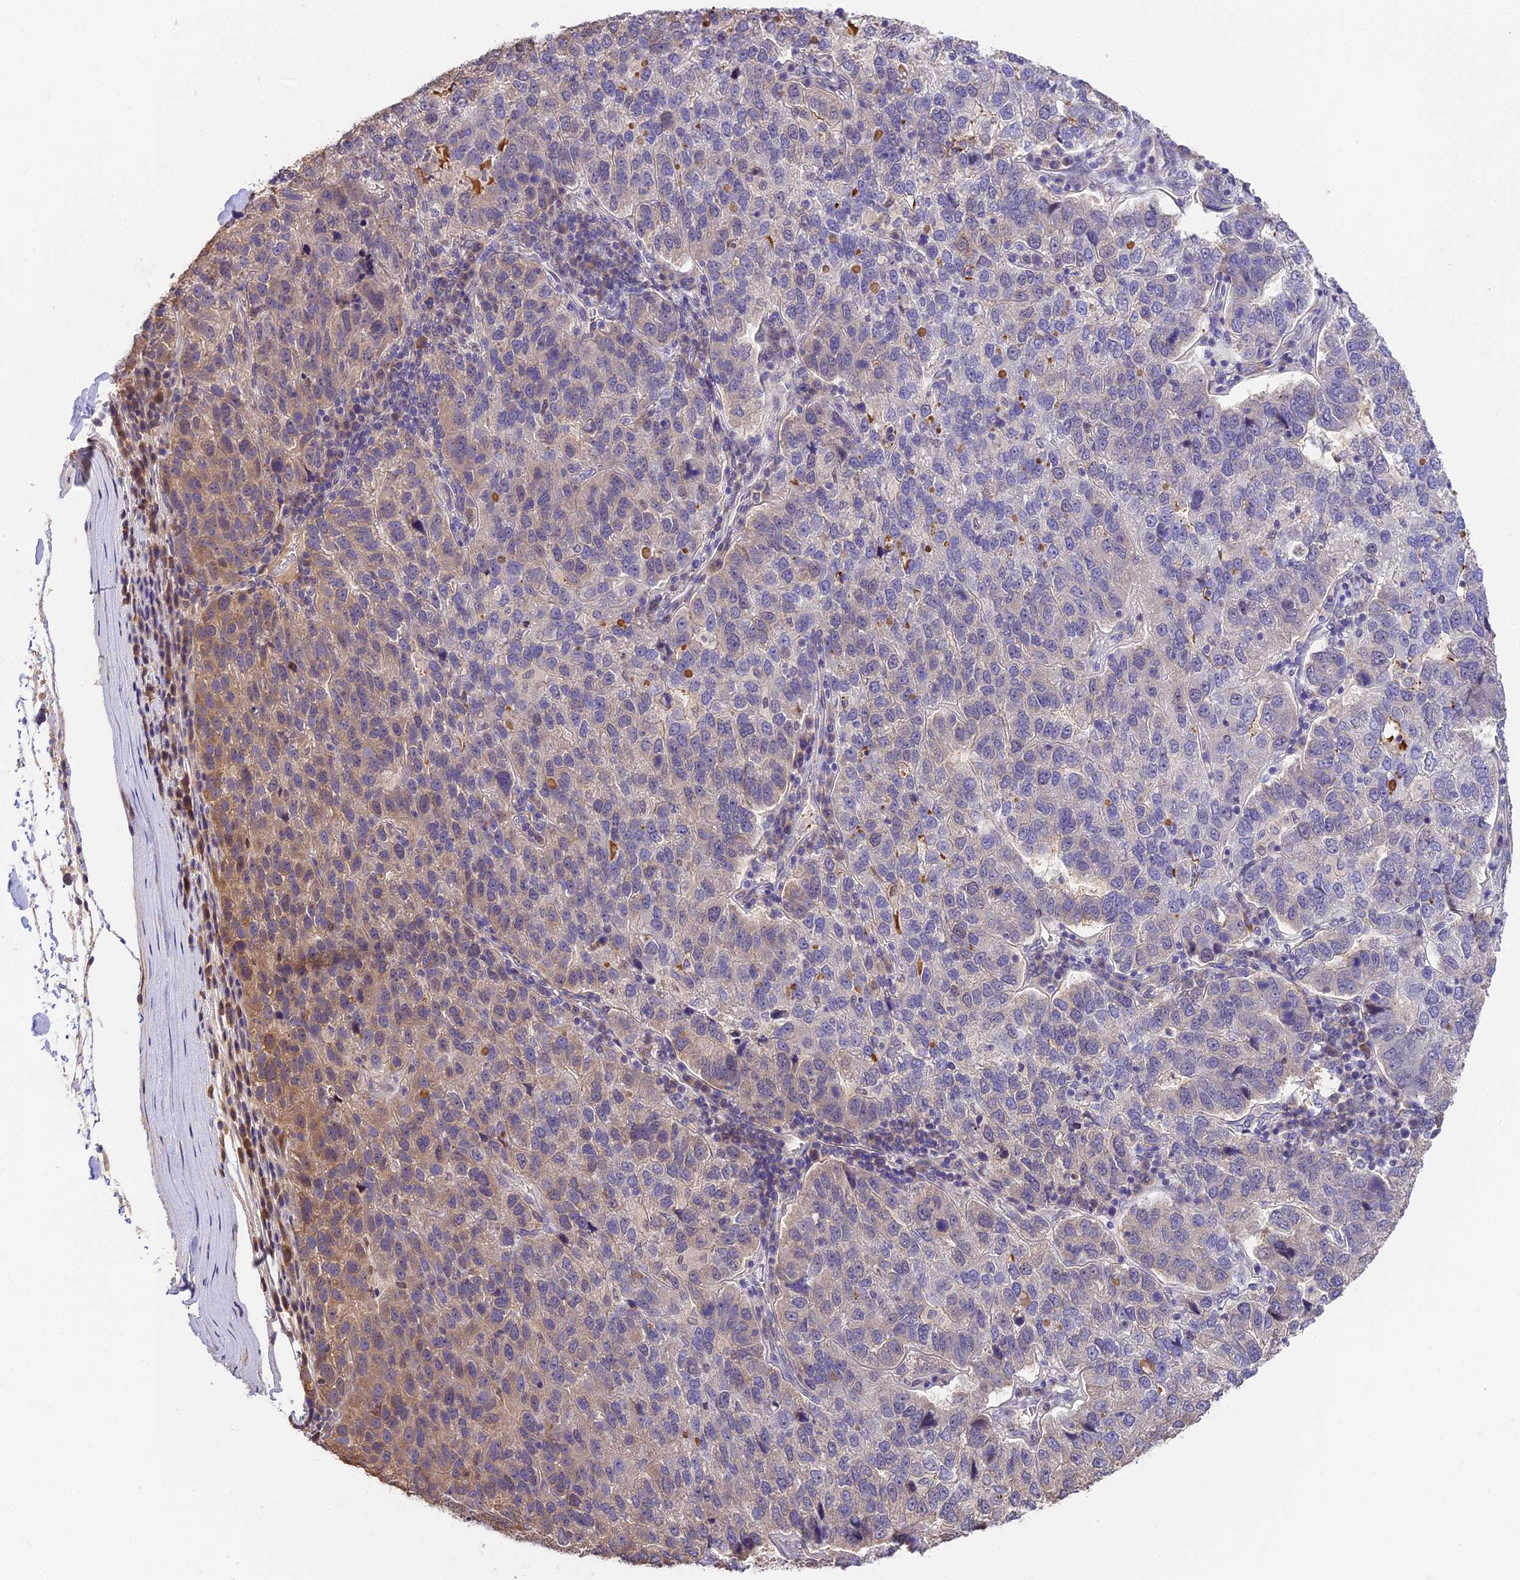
{"staining": {"intensity": "moderate", "quantity": "<25%", "location": "cytoplasmic/membranous"}, "tissue": "pancreatic cancer", "cell_type": "Tumor cells", "image_type": "cancer", "snomed": [{"axis": "morphology", "description": "Adenocarcinoma, NOS"}, {"axis": "topography", "description": "Pancreas"}], "caption": "This photomicrograph shows IHC staining of human pancreatic cancer (adenocarcinoma), with low moderate cytoplasmic/membranous positivity in approximately <25% of tumor cells.", "gene": "BSCL2", "patient": {"sex": "female", "age": 61}}